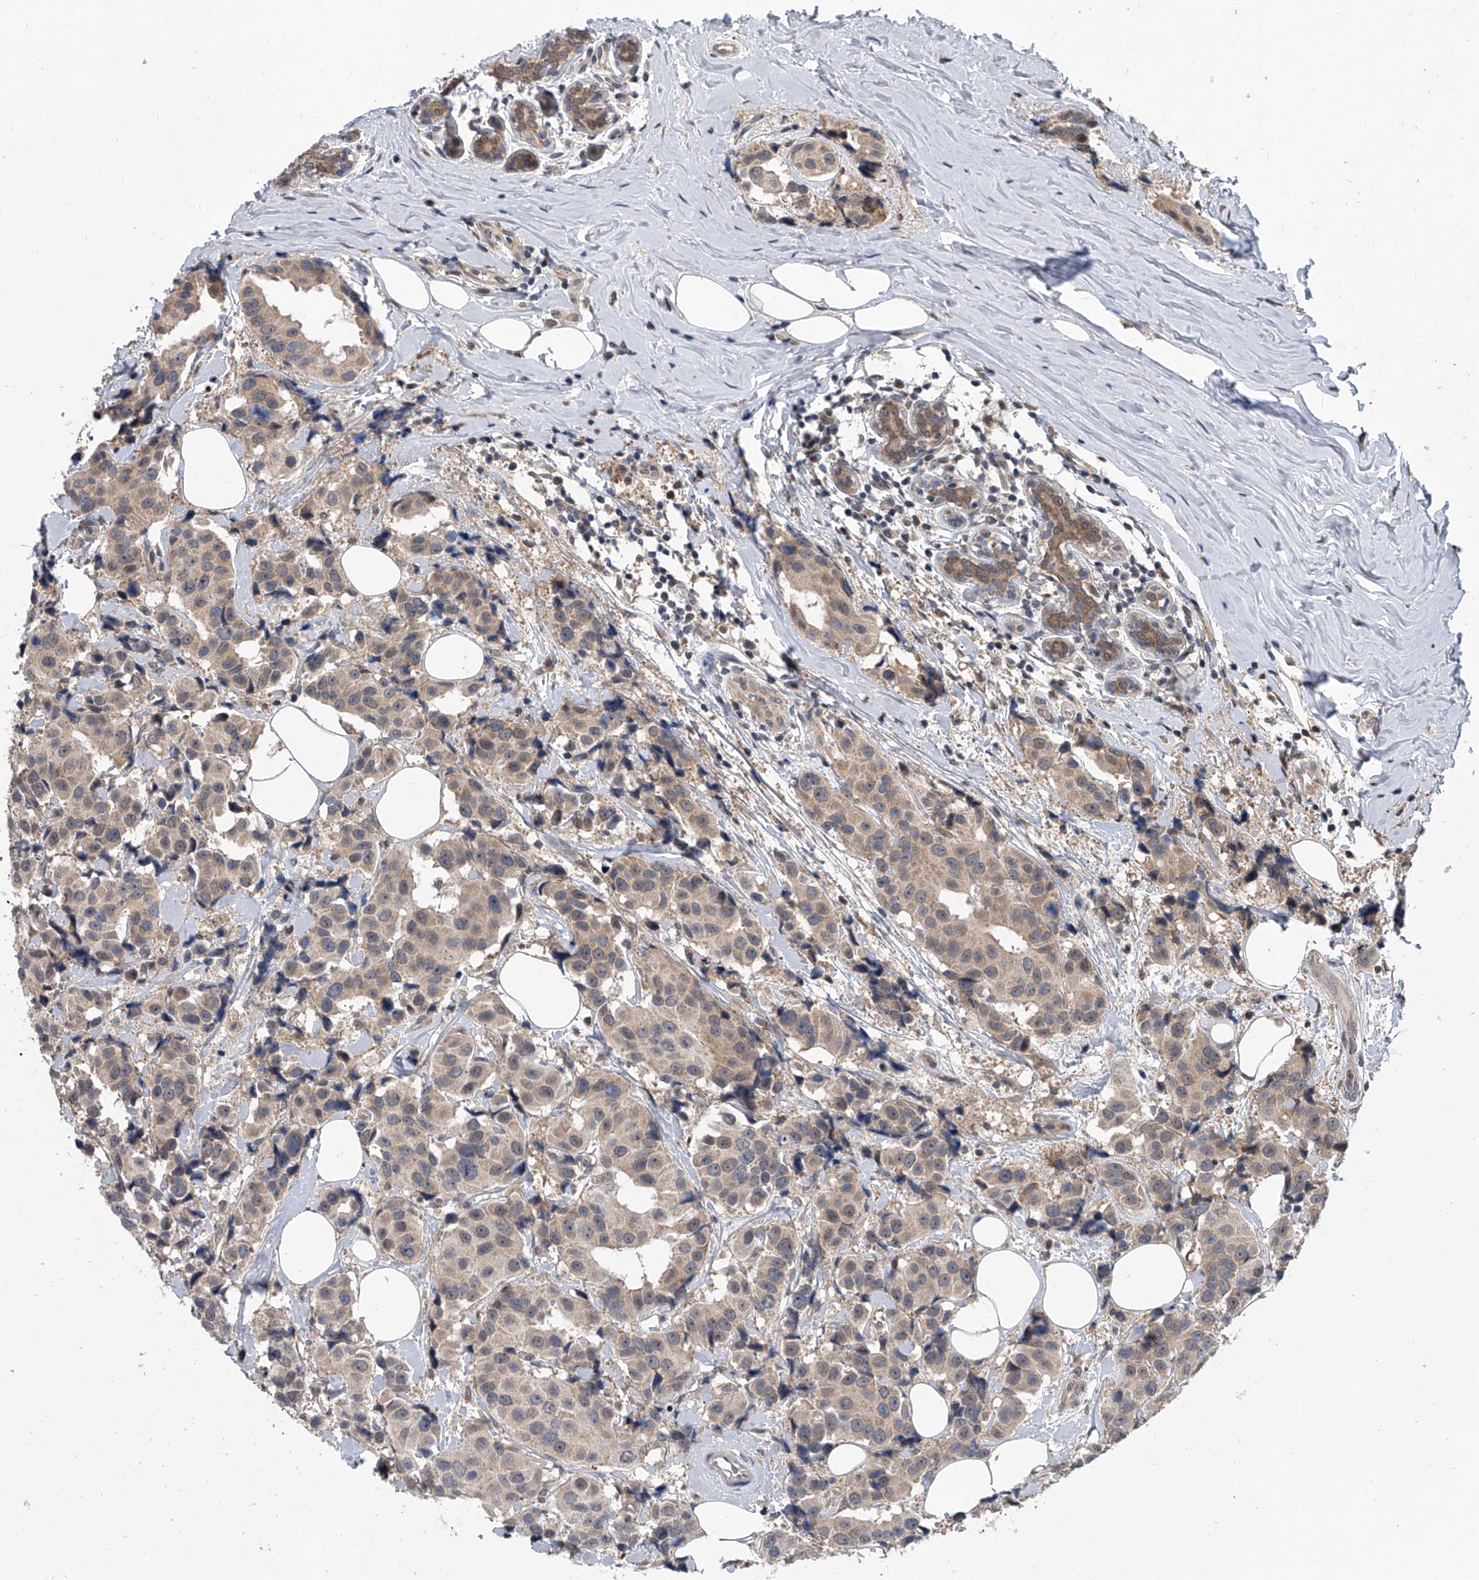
{"staining": {"intensity": "weak", "quantity": ">75%", "location": "cytoplasmic/membranous"}, "tissue": "breast cancer", "cell_type": "Tumor cells", "image_type": "cancer", "snomed": [{"axis": "morphology", "description": "Normal tissue, NOS"}, {"axis": "morphology", "description": "Duct carcinoma"}, {"axis": "topography", "description": "Breast"}], "caption": "Protein staining of breast cancer tissue reveals weak cytoplasmic/membranous positivity in about >75% of tumor cells.", "gene": "GEMIN8", "patient": {"sex": "female", "age": 39}}